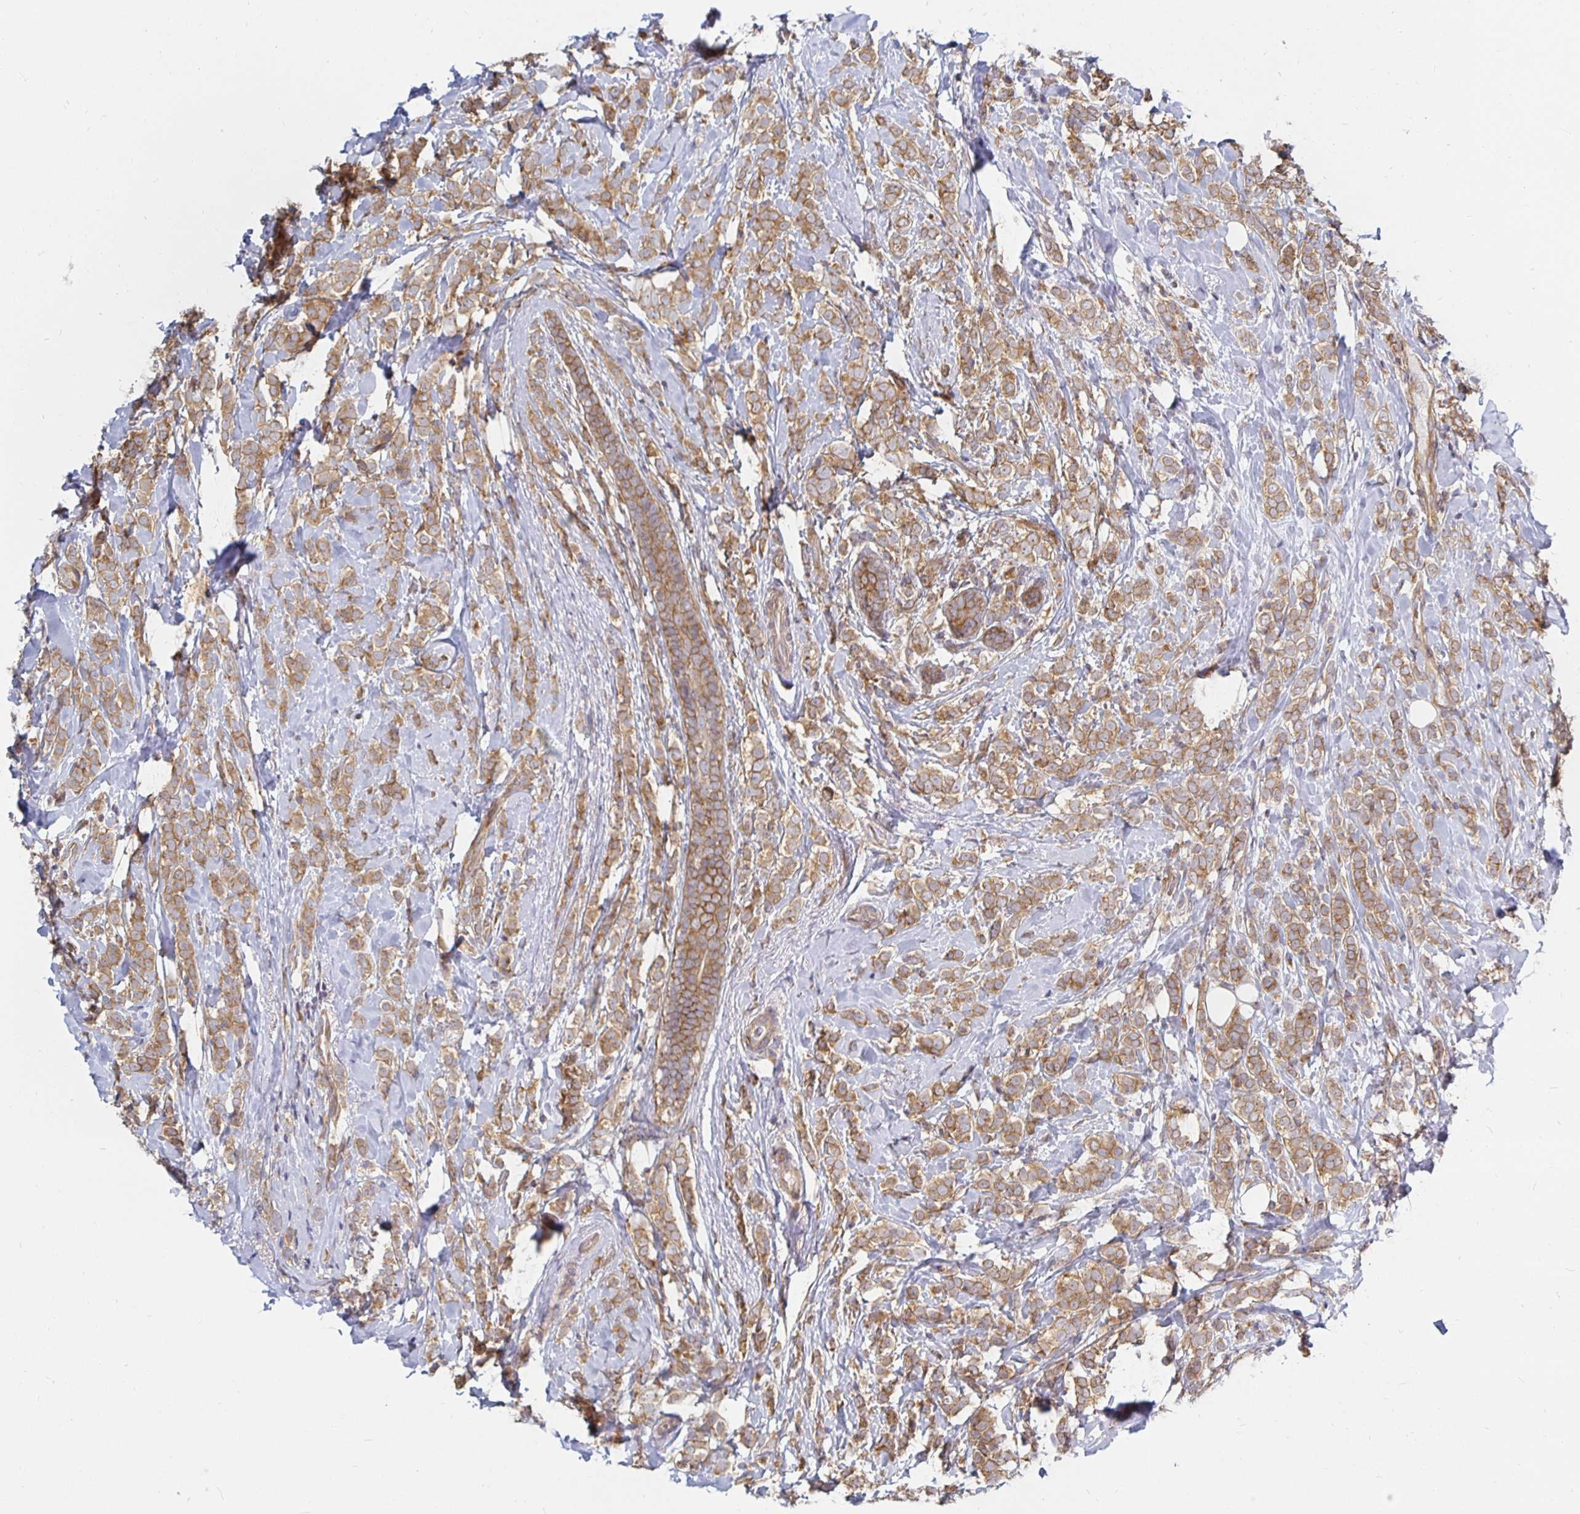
{"staining": {"intensity": "moderate", "quantity": ">75%", "location": "cytoplasmic/membranous"}, "tissue": "breast cancer", "cell_type": "Tumor cells", "image_type": "cancer", "snomed": [{"axis": "morphology", "description": "Lobular carcinoma"}, {"axis": "topography", "description": "Breast"}], "caption": "Protein staining by immunohistochemistry (IHC) reveals moderate cytoplasmic/membranous expression in about >75% of tumor cells in lobular carcinoma (breast). (DAB (3,3'-diaminobenzidine) IHC, brown staining for protein, blue staining for nuclei).", "gene": "PDAP1", "patient": {"sex": "female", "age": 49}}